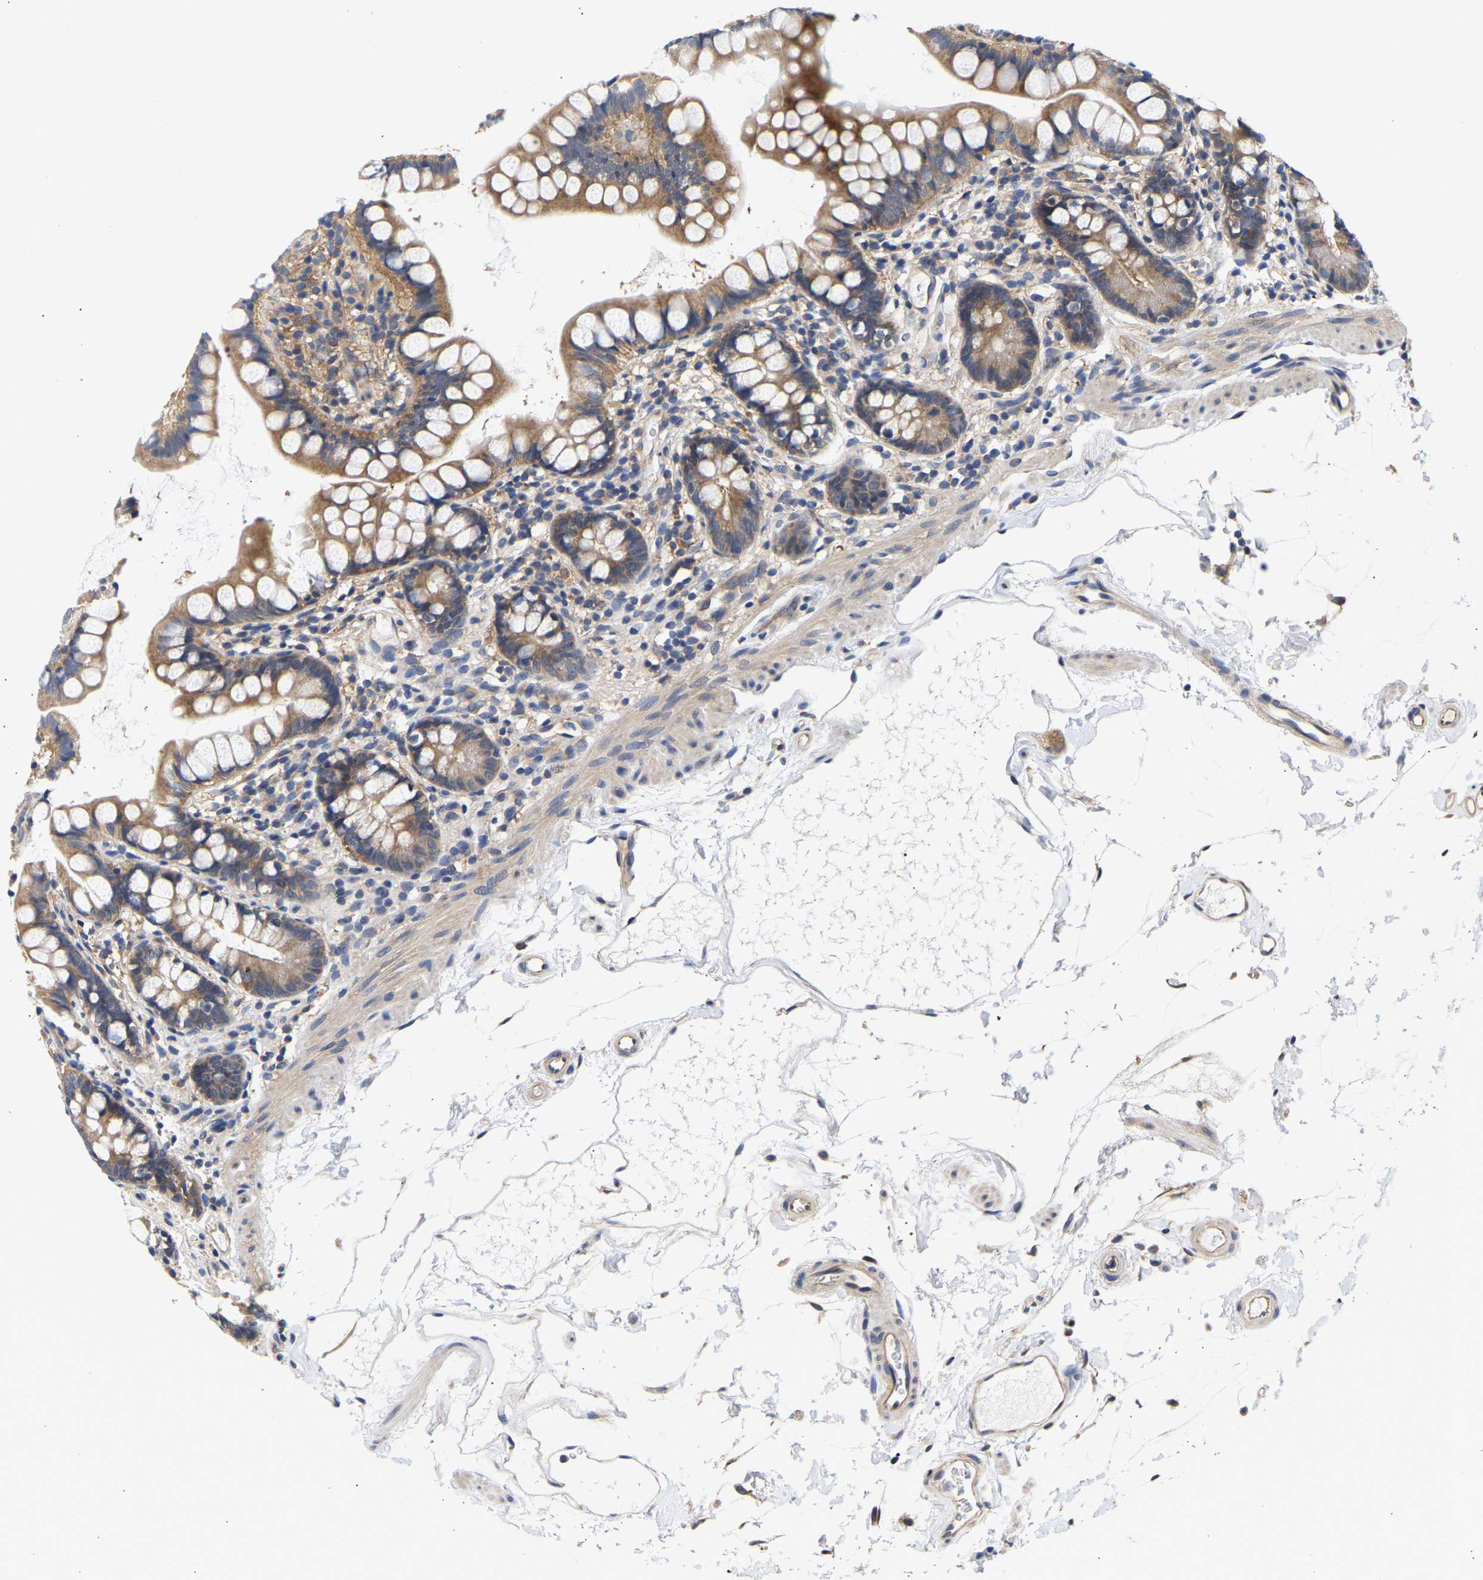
{"staining": {"intensity": "moderate", "quantity": ">75%", "location": "cytoplasmic/membranous"}, "tissue": "small intestine", "cell_type": "Glandular cells", "image_type": "normal", "snomed": [{"axis": "morphology", "description": "Normal tissue, NOS"}, {"axis": "topography", "description": "Small intestine"}], "caption": "Benign small intestine shows moderate cytoplasmic/membranous positivity in approximately >75% of glandular cells, visualized by immunohistochemistry. (DAB (3,3'-diaminobenzidine) IHC, brown staining for protein, blue staining for nuclei).", "gene": "CCDC6", "patient": {"sex": "female", "age": 84}}